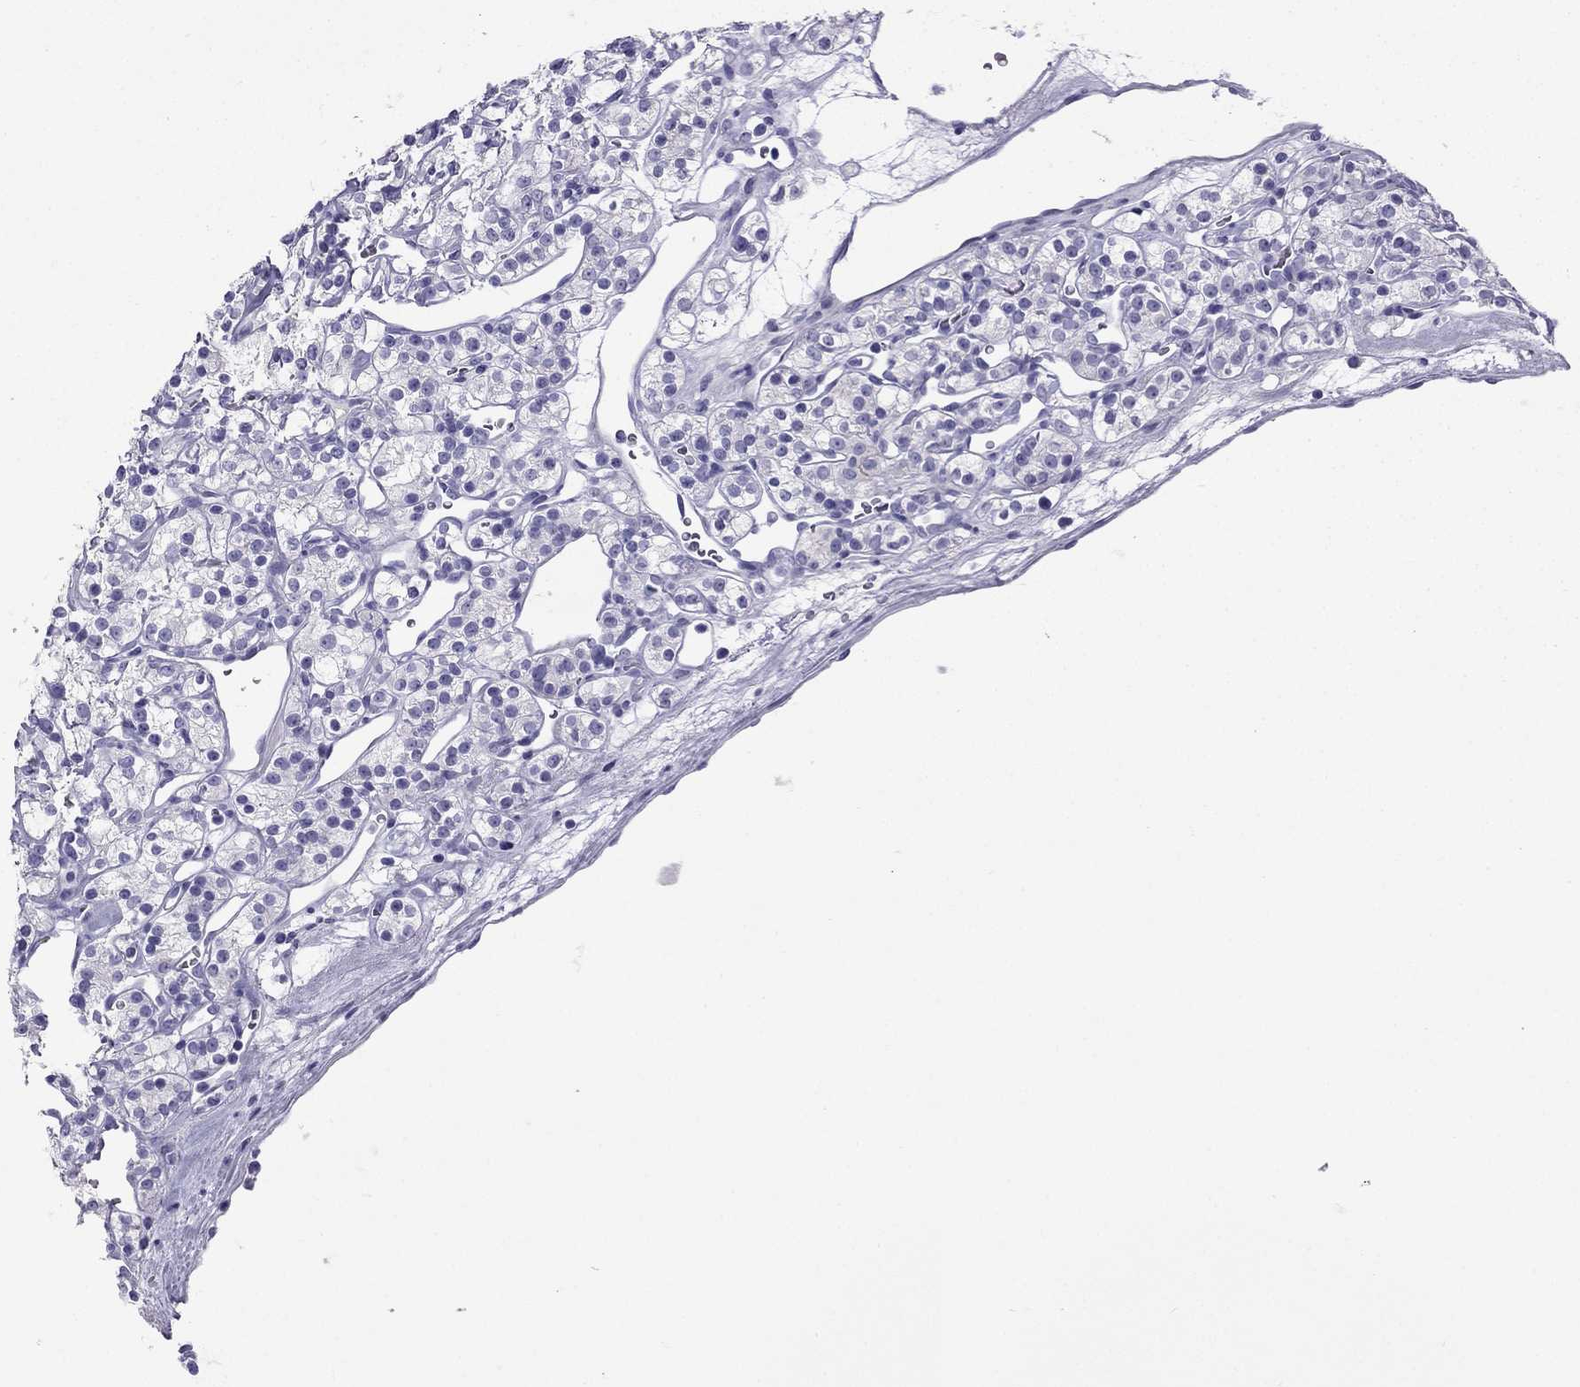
{"staining": {"intensity": "negative", "quantity": "none", "location": "none"}, "tissue": "renal cancer", "cell_type": "Tumor cells", "image_type": "cancer", "snomed": [{"axis": "morphology", "description": "Adenocarcinoma, NOS"}, {"axis": "topography", "description": "Kidney"}], "caption": "Immunohistochemistry (IHC) histopathology image of neoplastic tissue: renal cancer stained with DAB shows no significant protein staining in tumor cells. (DAB (3,3'-diaminobenzidine) immunohistochemistry visualized using brightfield microscopy, high magnification).", "gene": "NPTX1", "patient": {"sex": "male", "age": 77}}